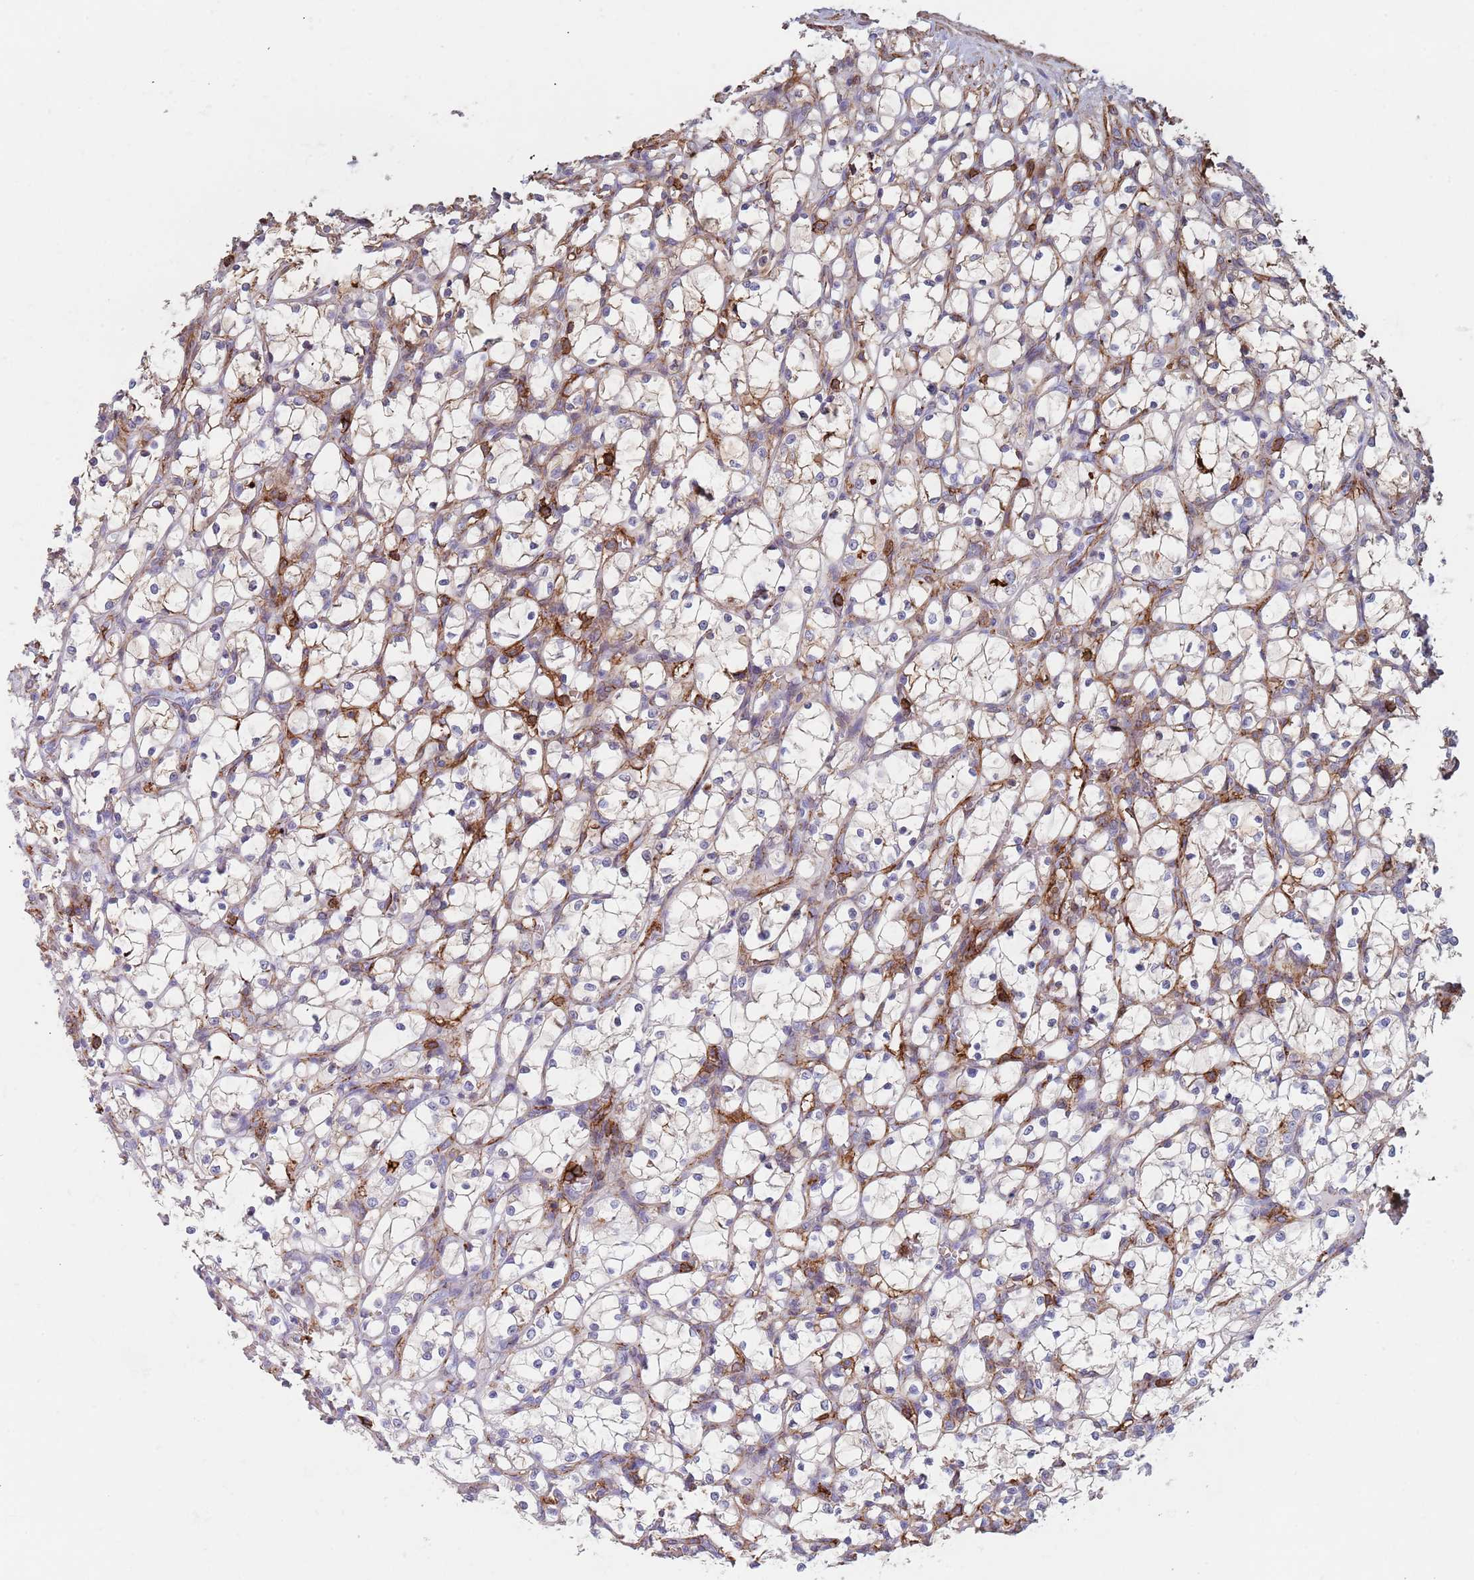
{"staining": {"intensity": "negative", "quantity": "none", "location": "none"}, "tissue": "renal cancer", "cell_type": "Tumor cells", "image_type": "cancer", "snomed": [{"axis": "morphology", "description": "Adenocarcinoma, NOS"}, {"axis": "topography", "description": "Kidney"}], "caption": "Tumor cells are negative for brown protein staining in renal cancer.", "gene": "RNF144A", "patient": {"sex": "female", "age": 69}}